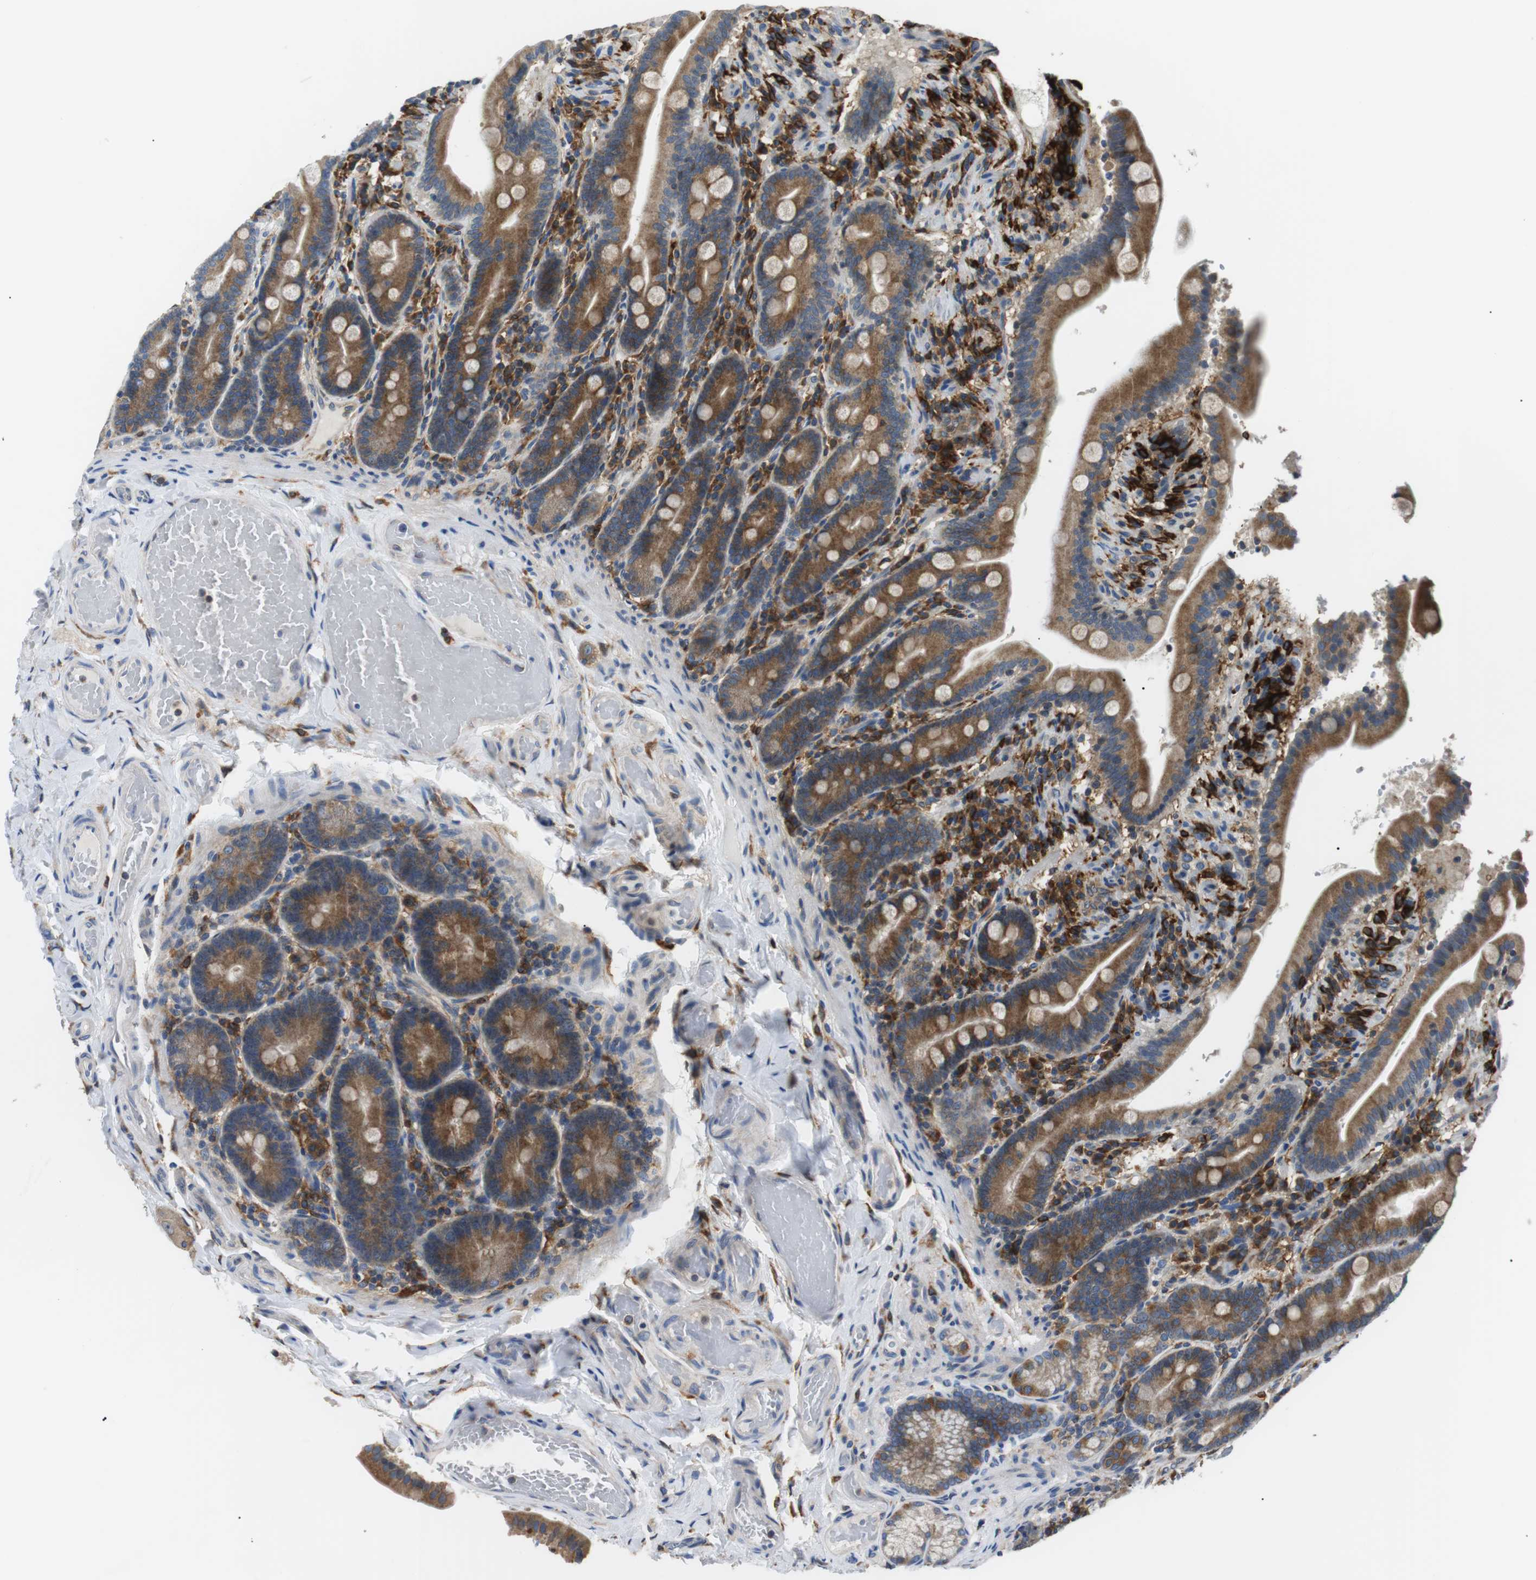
{"staining": {"intensity": "moderate", "quantity": ">75%", "location": "cytoplasmic/membranous"}, "tissue": "duodenum", "cell_type": "Glandular cells", "image_type": "normal", "snomed": [{"axis": "morphology", "description": "Normal tissue, NOS"}, {"axis": "topography", "description": "Duodenum"}], "caption": "This image shows benign duodenum stained with immunohistochemistry (IHC) to label a protein in brown. The cytoplasmic/membranous of glandular cells show moderate positivity for the protein. Nuclei are counter-stained blue.", "gene": "RAB9A", "patient": {"sex": "male", "age": 54}}